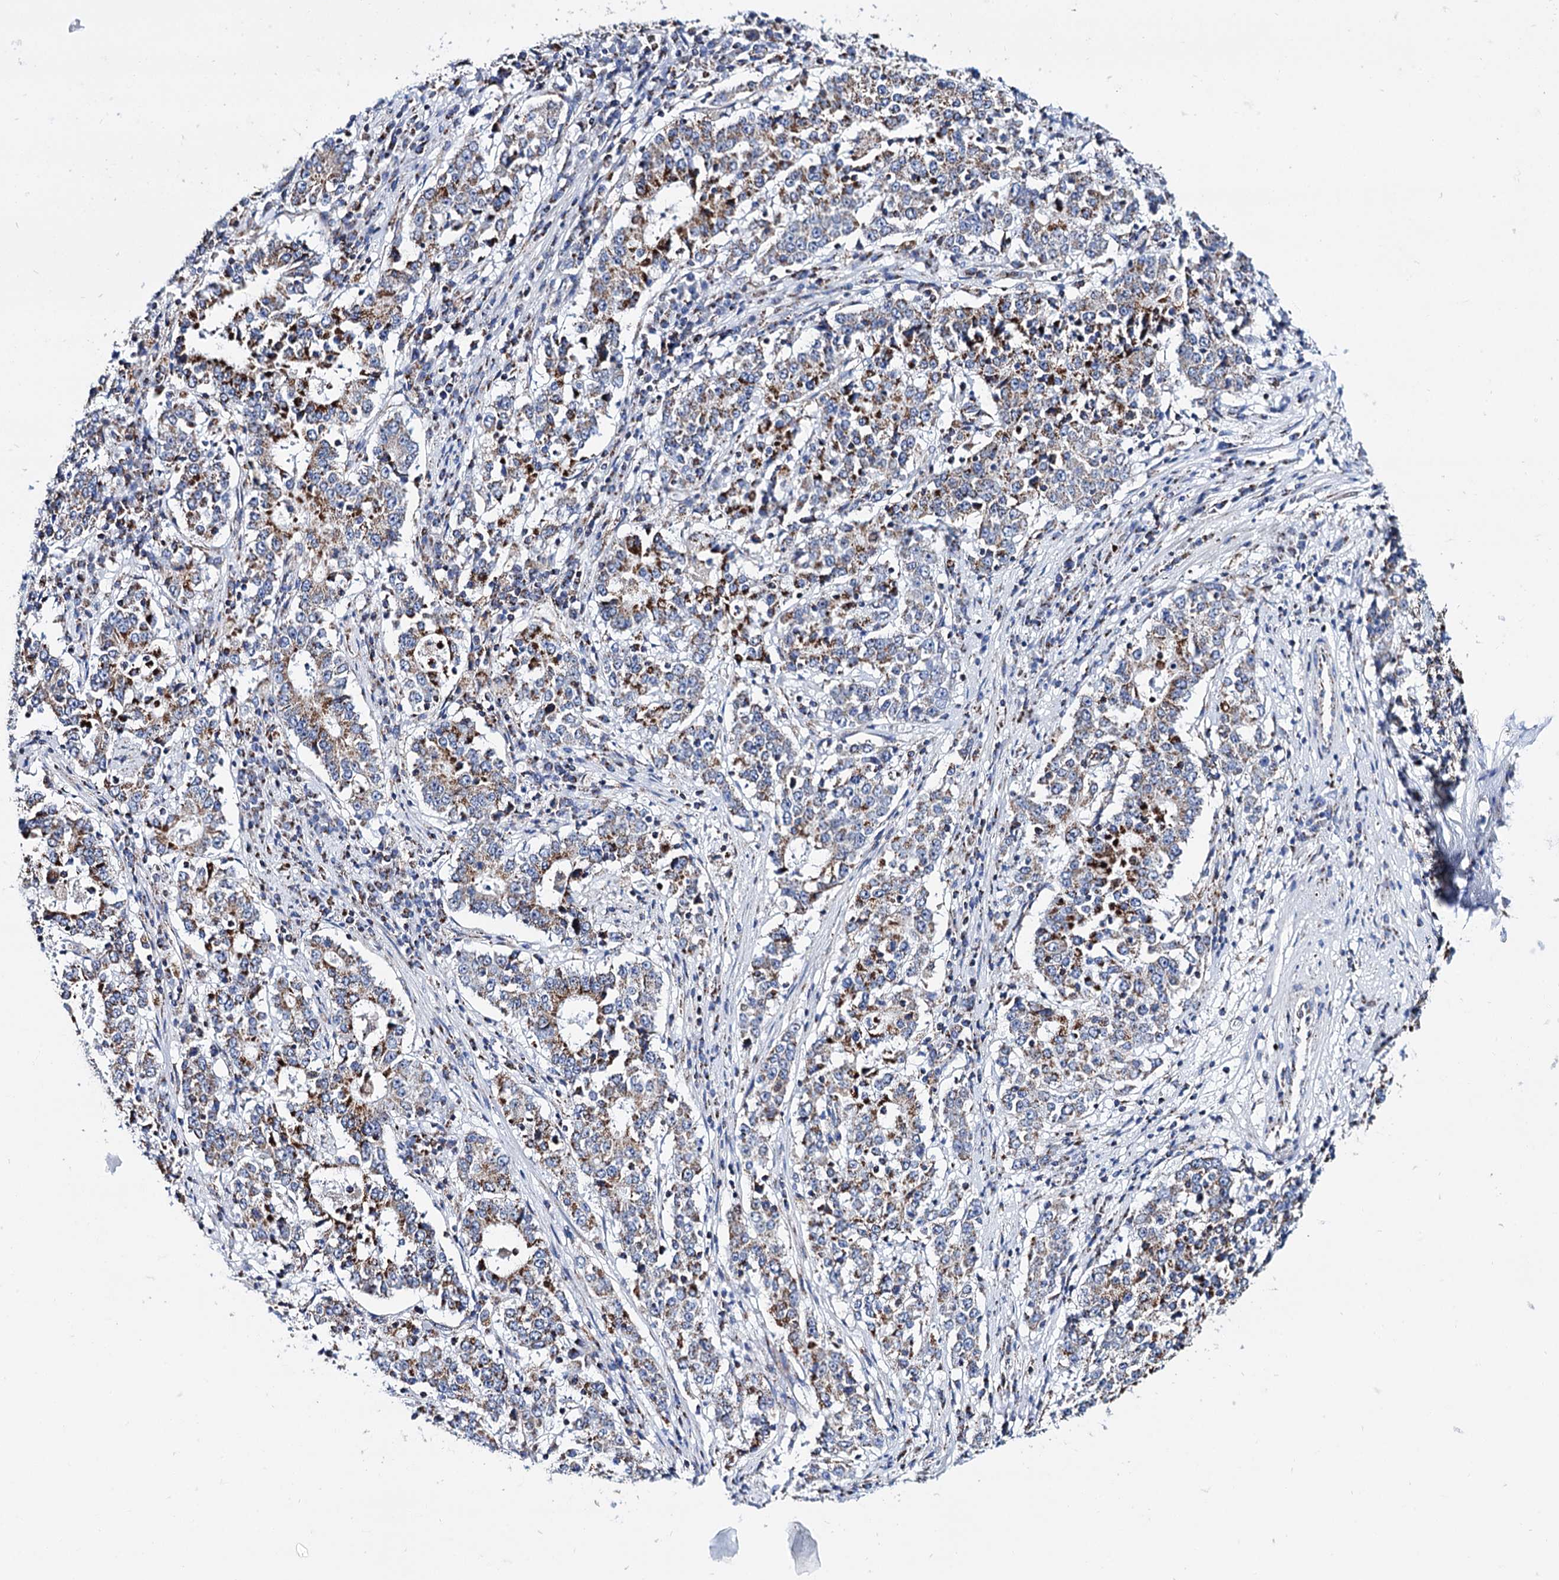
{"staining": {"intensity": "moderate", "quantity": "25%-75%", "location": "cytoplasmic/membranous"}, "tissue": "stomach cancer", "cell_type": "Tumor cells", "image_type": "cancer", "snomed": [{"axis": "morphology", "description": "Adenocarcinoma, NOS"}, {"axis": "topography", "description": "Stomach"}], "caption": "Stomach cancer stained for a protein exhibits moderate cytoplasmic/membranous positivity in tumor cells.", "gene": "UBASH3B", "patient": {"sex": "male", "age": 59}}